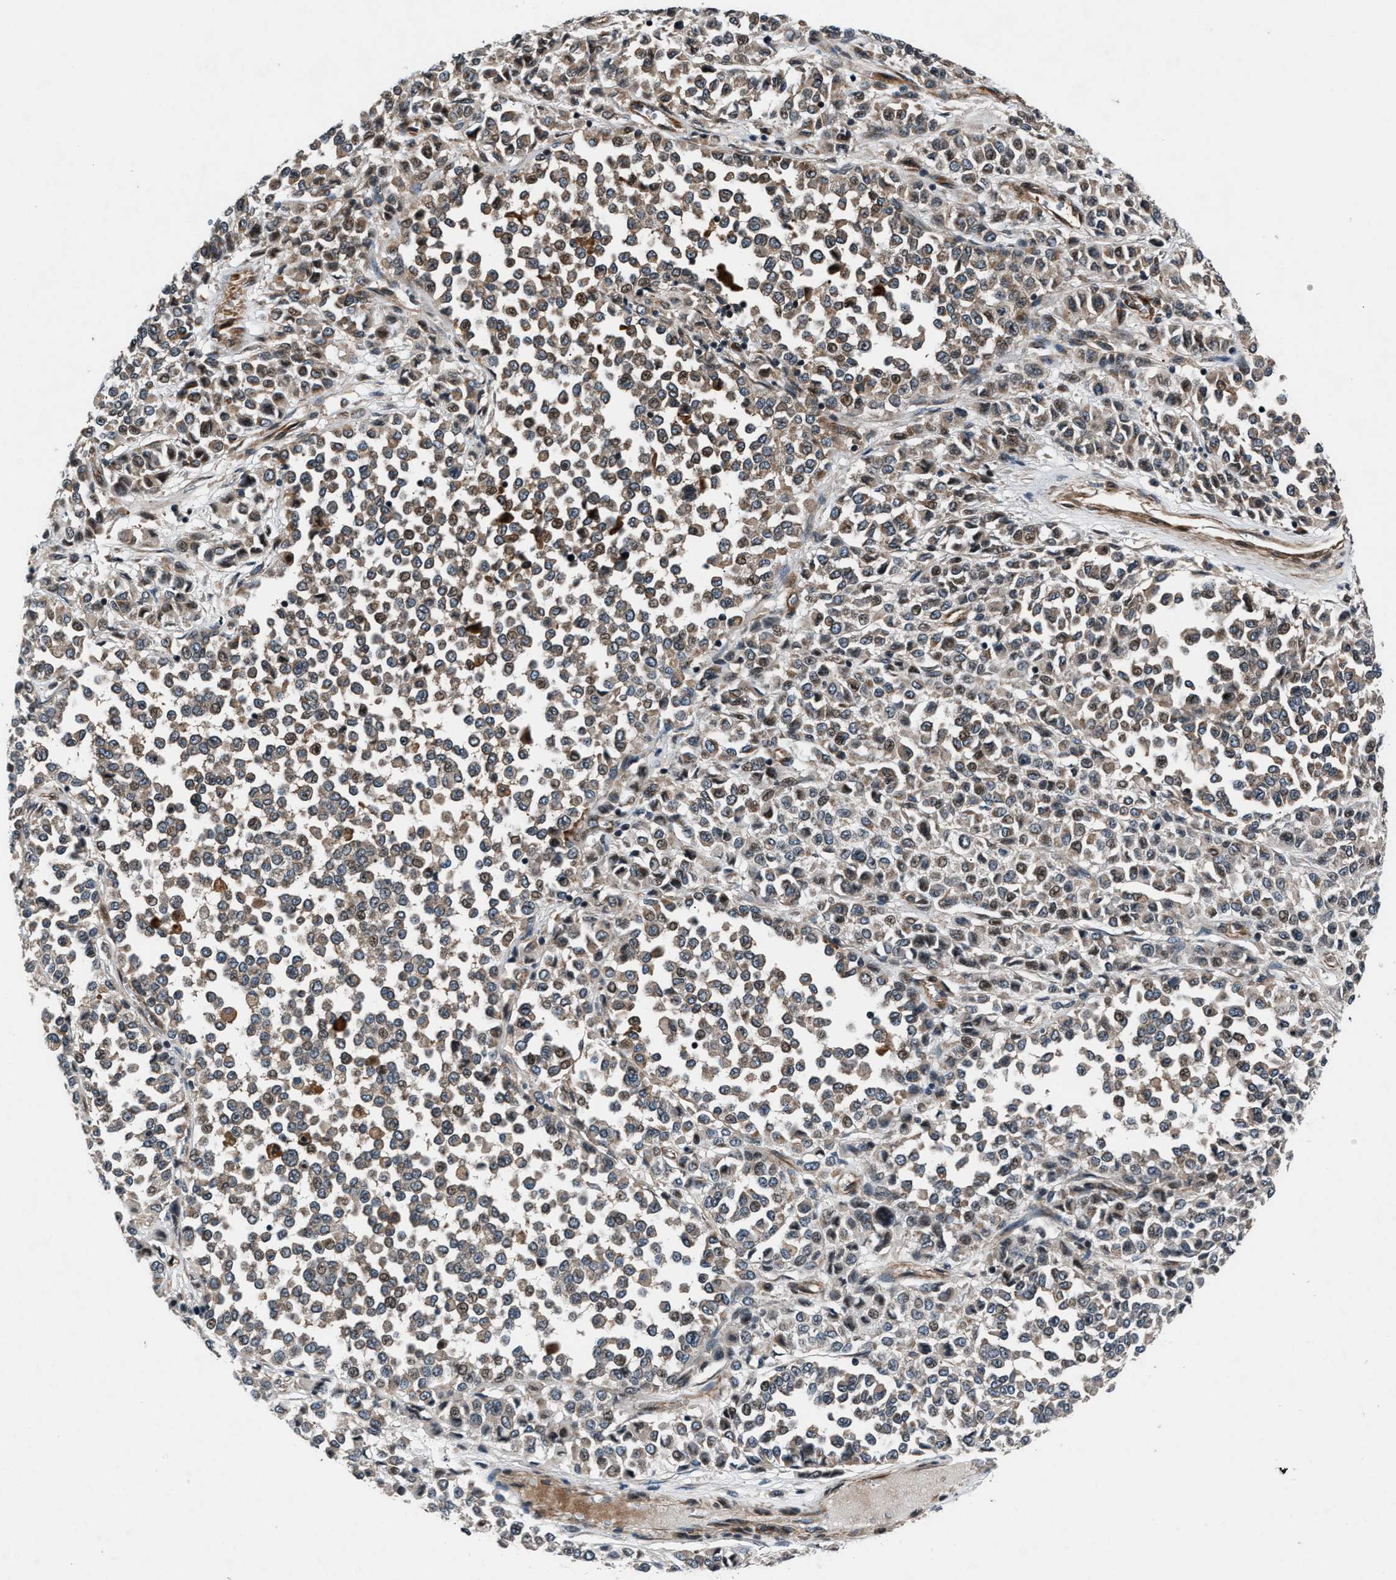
{"staining": {"intensity": "weak", "quantity": ">75%", "location": "cytoplasmic/membranous,nuclear"}, "tissue": "melanoma", "cell_type": "Tumor cells", "image_type": "cancer", "snomed": [{"axis": "morphology", "description": "Malignant melanoma, Metastatic site"}, {"axis": "topography", "description": "Pancreas"}], "caption": "Approximately >75% of tumor cells in malignant melanoma (metastatic site) display weak cytoplasmic/membranous and nuclear protein staining as visualized by brown immunohistochemical staining.", "gene": "DYNC2I1", "patient": {"sex": "female", "age": 30}}